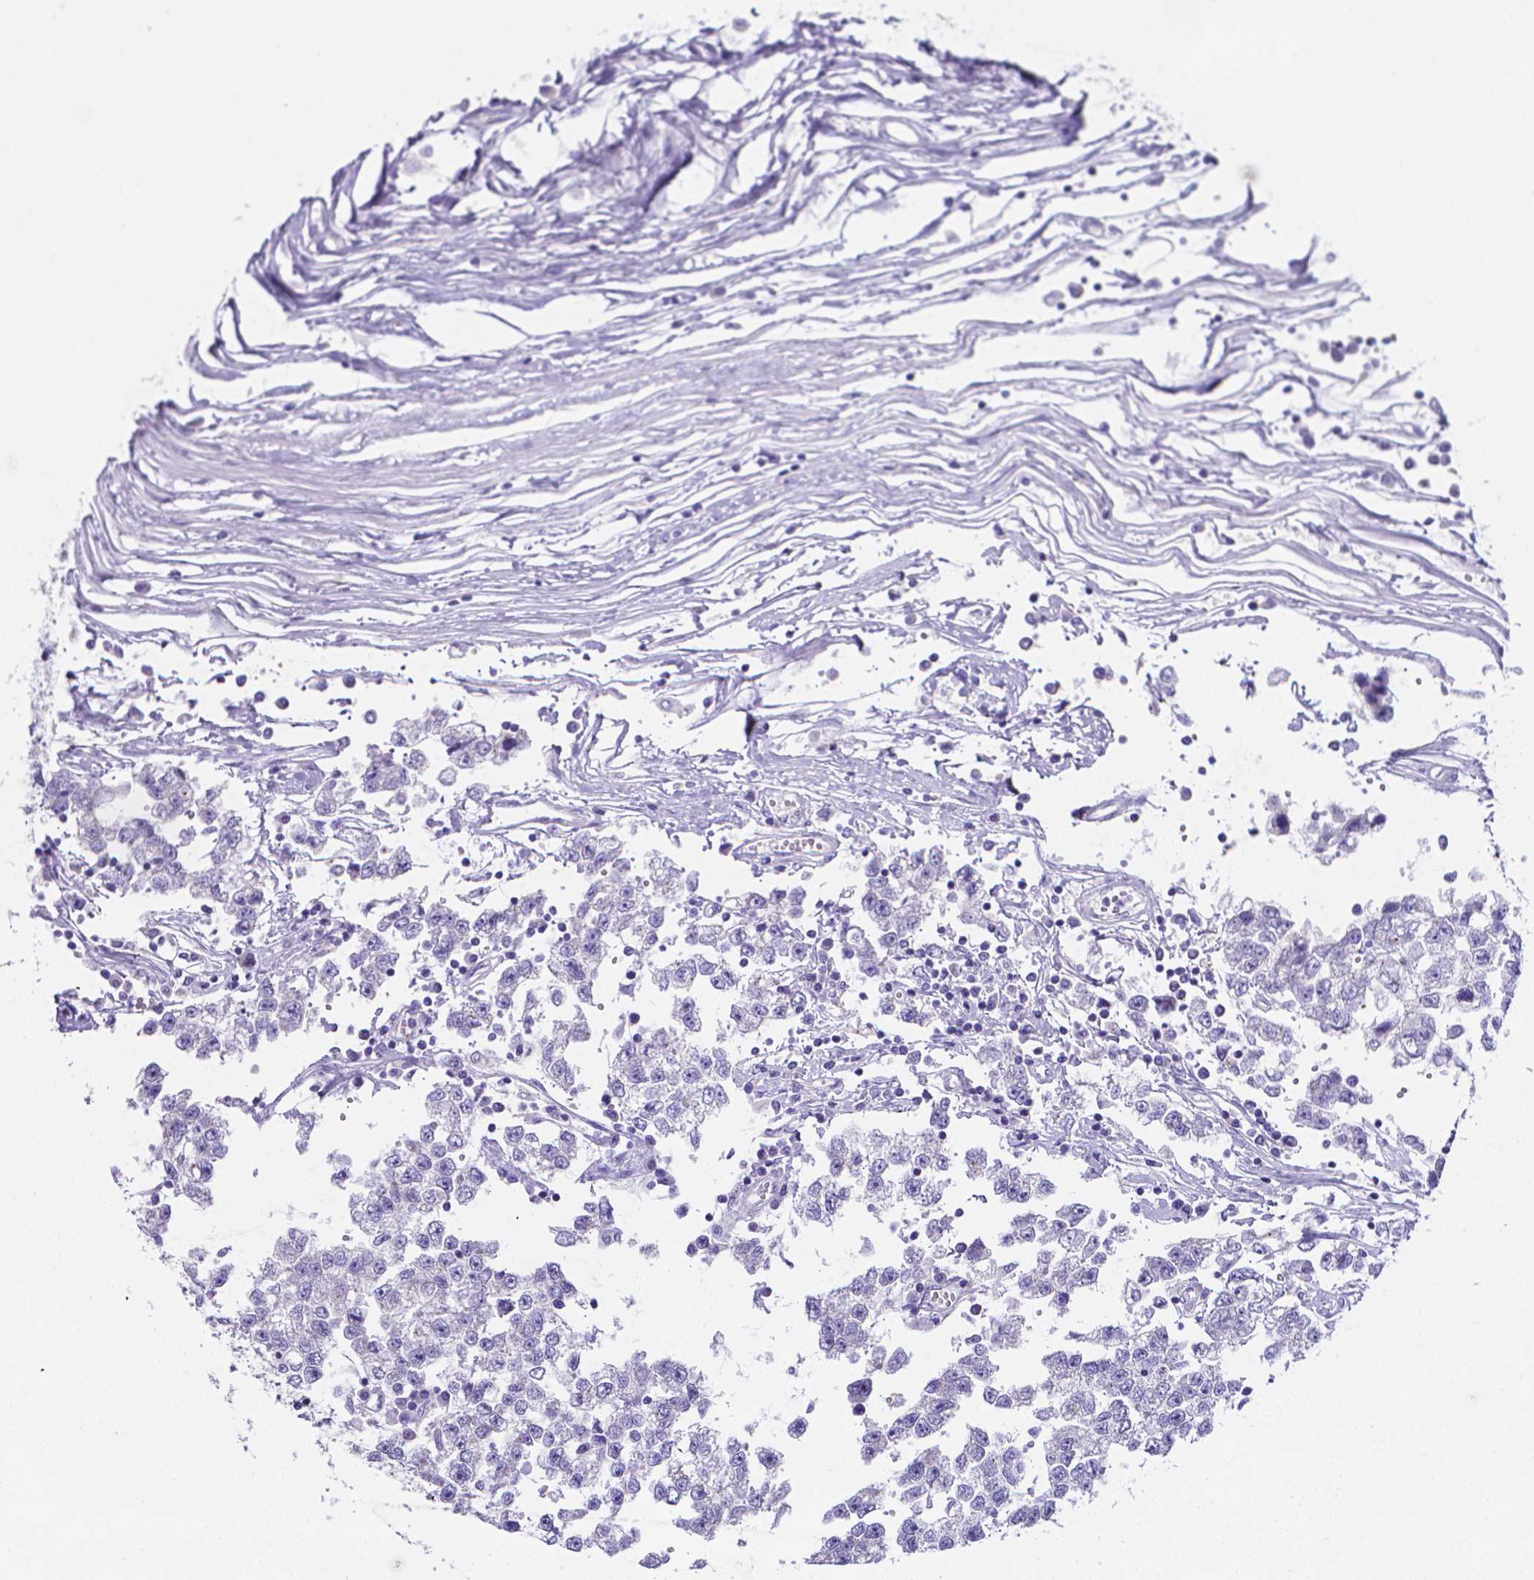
{"staining": {"intensity": "negative", "quantity": "none", "location": "none"}, "tissue": "testis cancer", "cell_type": "Tumor cells", "image_type": "cancer", "snomed": [{"axis": "morphology", "description": "Seminoma, NOS"}, {"axis": "topography", "description": "Testis"}], "caption": "IHC image of seminoma (testis) stained for a protein (brown), which reveals no staining in tumor cells.", "gene": "LRRC73", "patient": {"sex": "male", "age": 34}}